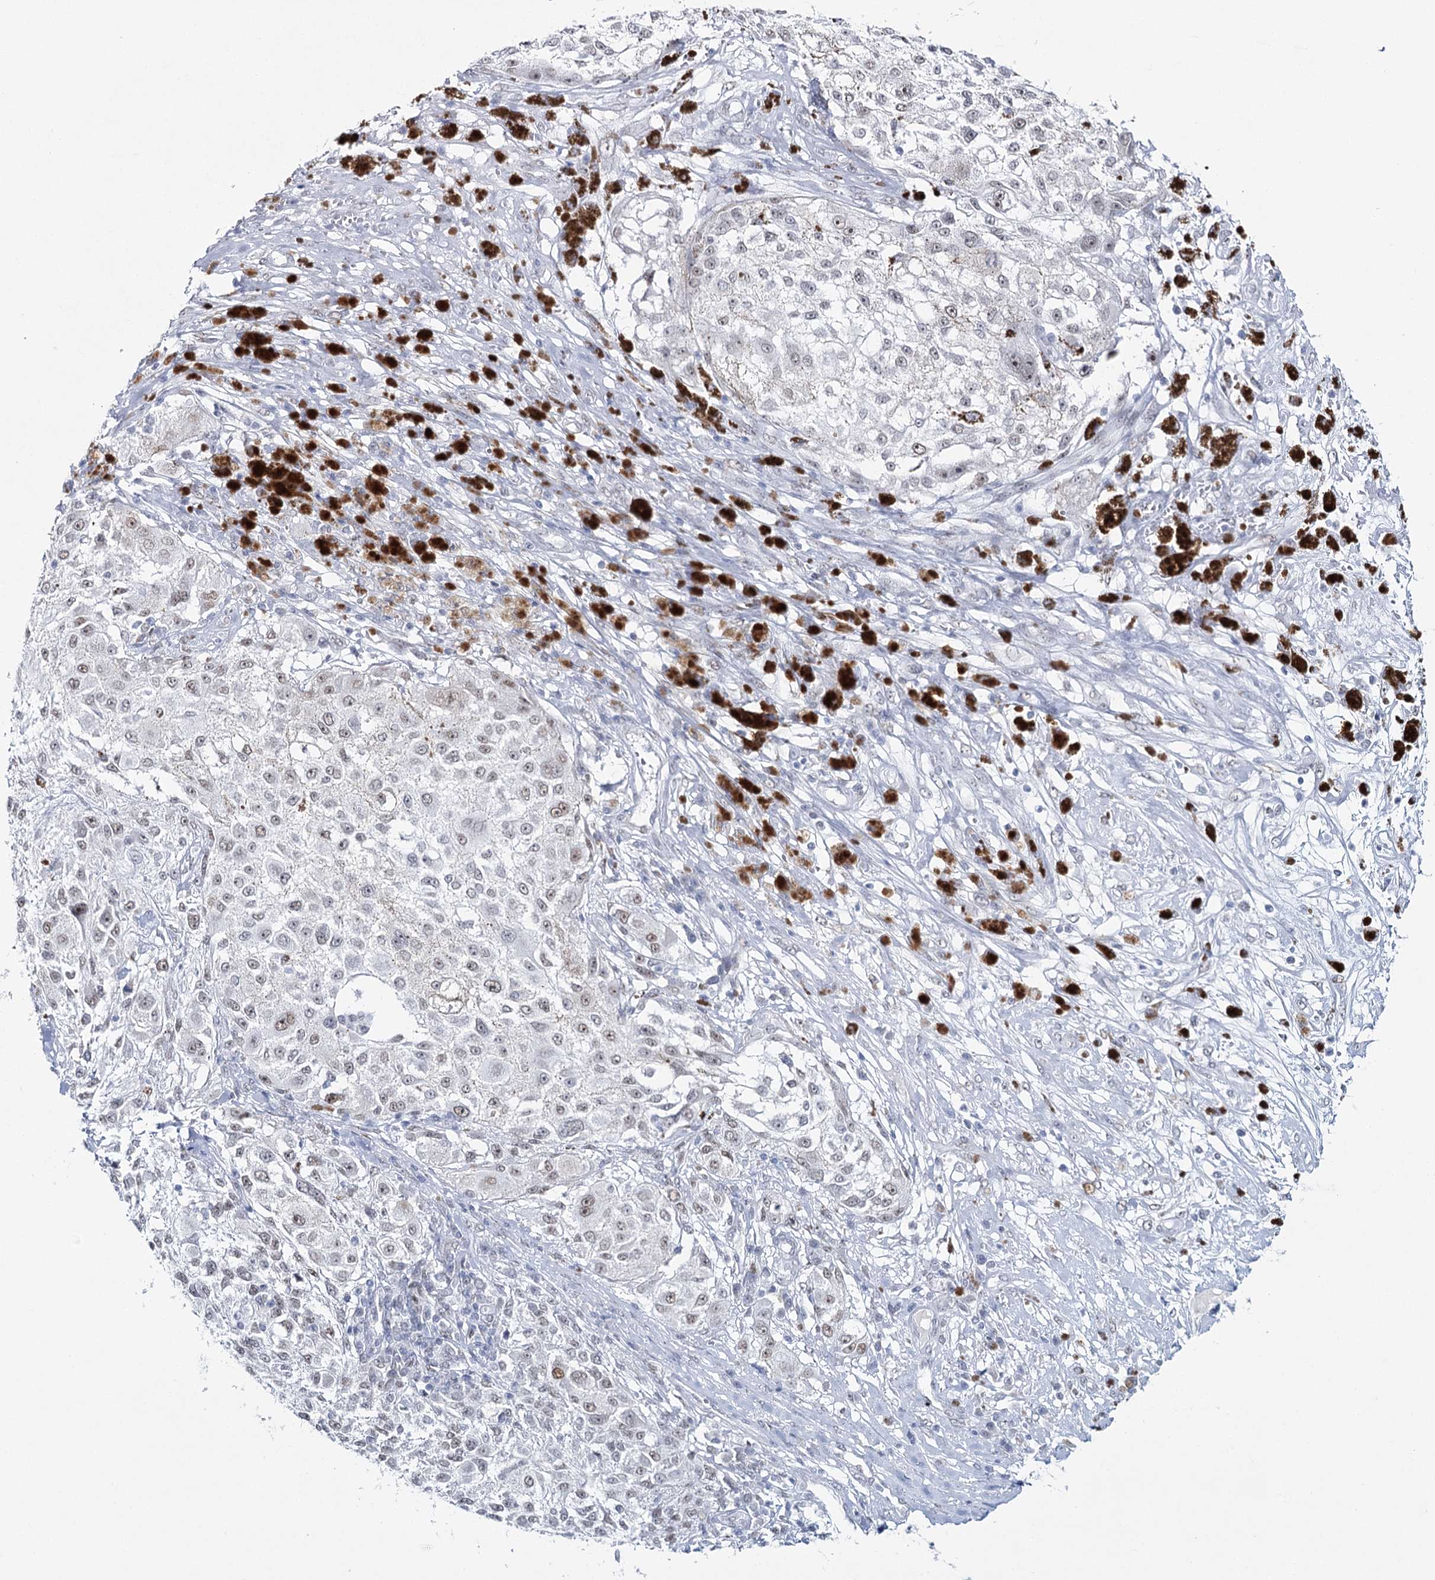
{"staining": {"intensity": "weak", "quantity": ">75%", "location": "nuclear"}, "tissue": "melanoma", "cell_type": "Tumor cells", "image_type": "cancer", "snomed": [{"axis": "morphology", "description": "Necrosis, NOS"}, {"axis": "morphology", "description": "Malignant melanoma, NOS"}, {"axis": "topography", "description": "Skin"}], "caption": "Protein expression analysis of human malignant melanoma reveals weak nuclear staining in about >75% of tumor cells.", "gene": "ZC3H8", "patient": {"sex": "female", "age": 87}}